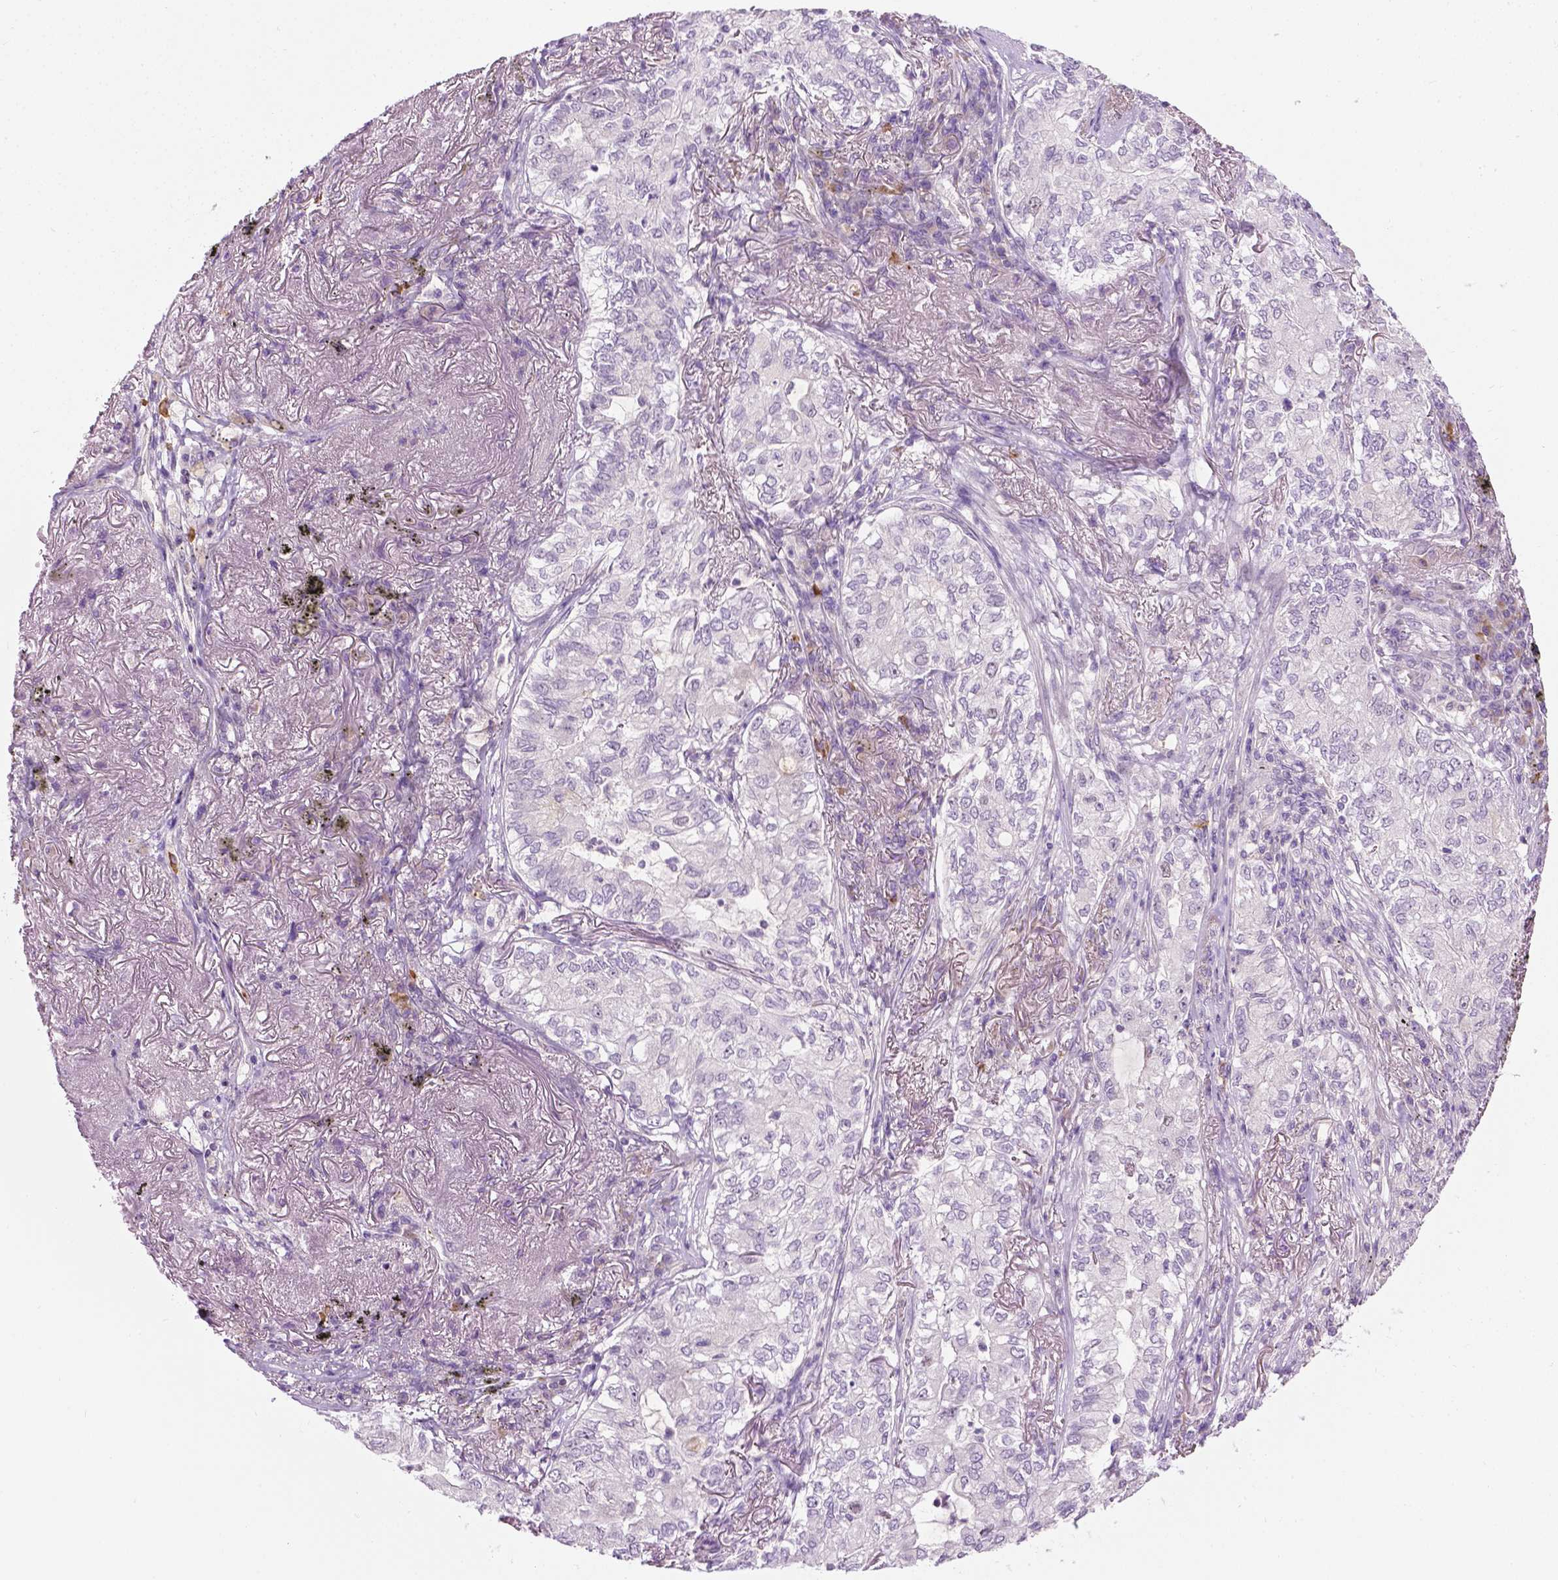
{"staining": {"intensity": "negative", "quantity": "none", "location": "none"}, "tissue": "lung cancer", "cell_type": "Tumor cells", "image_type": "cancer", "snomed": [{"axis": "morphology", "description": "Adenocarcinoma, NOS"}, {"axis": "topography", "description": "Lung"}], "caption": "Protein analysis of lung cancer displays no significant expression in tumor cells. (Brightfield microscopy of DAB IHC at high magnification).", "gene": "DENND4A", "patient": {"sex": "female", "age": 73}}